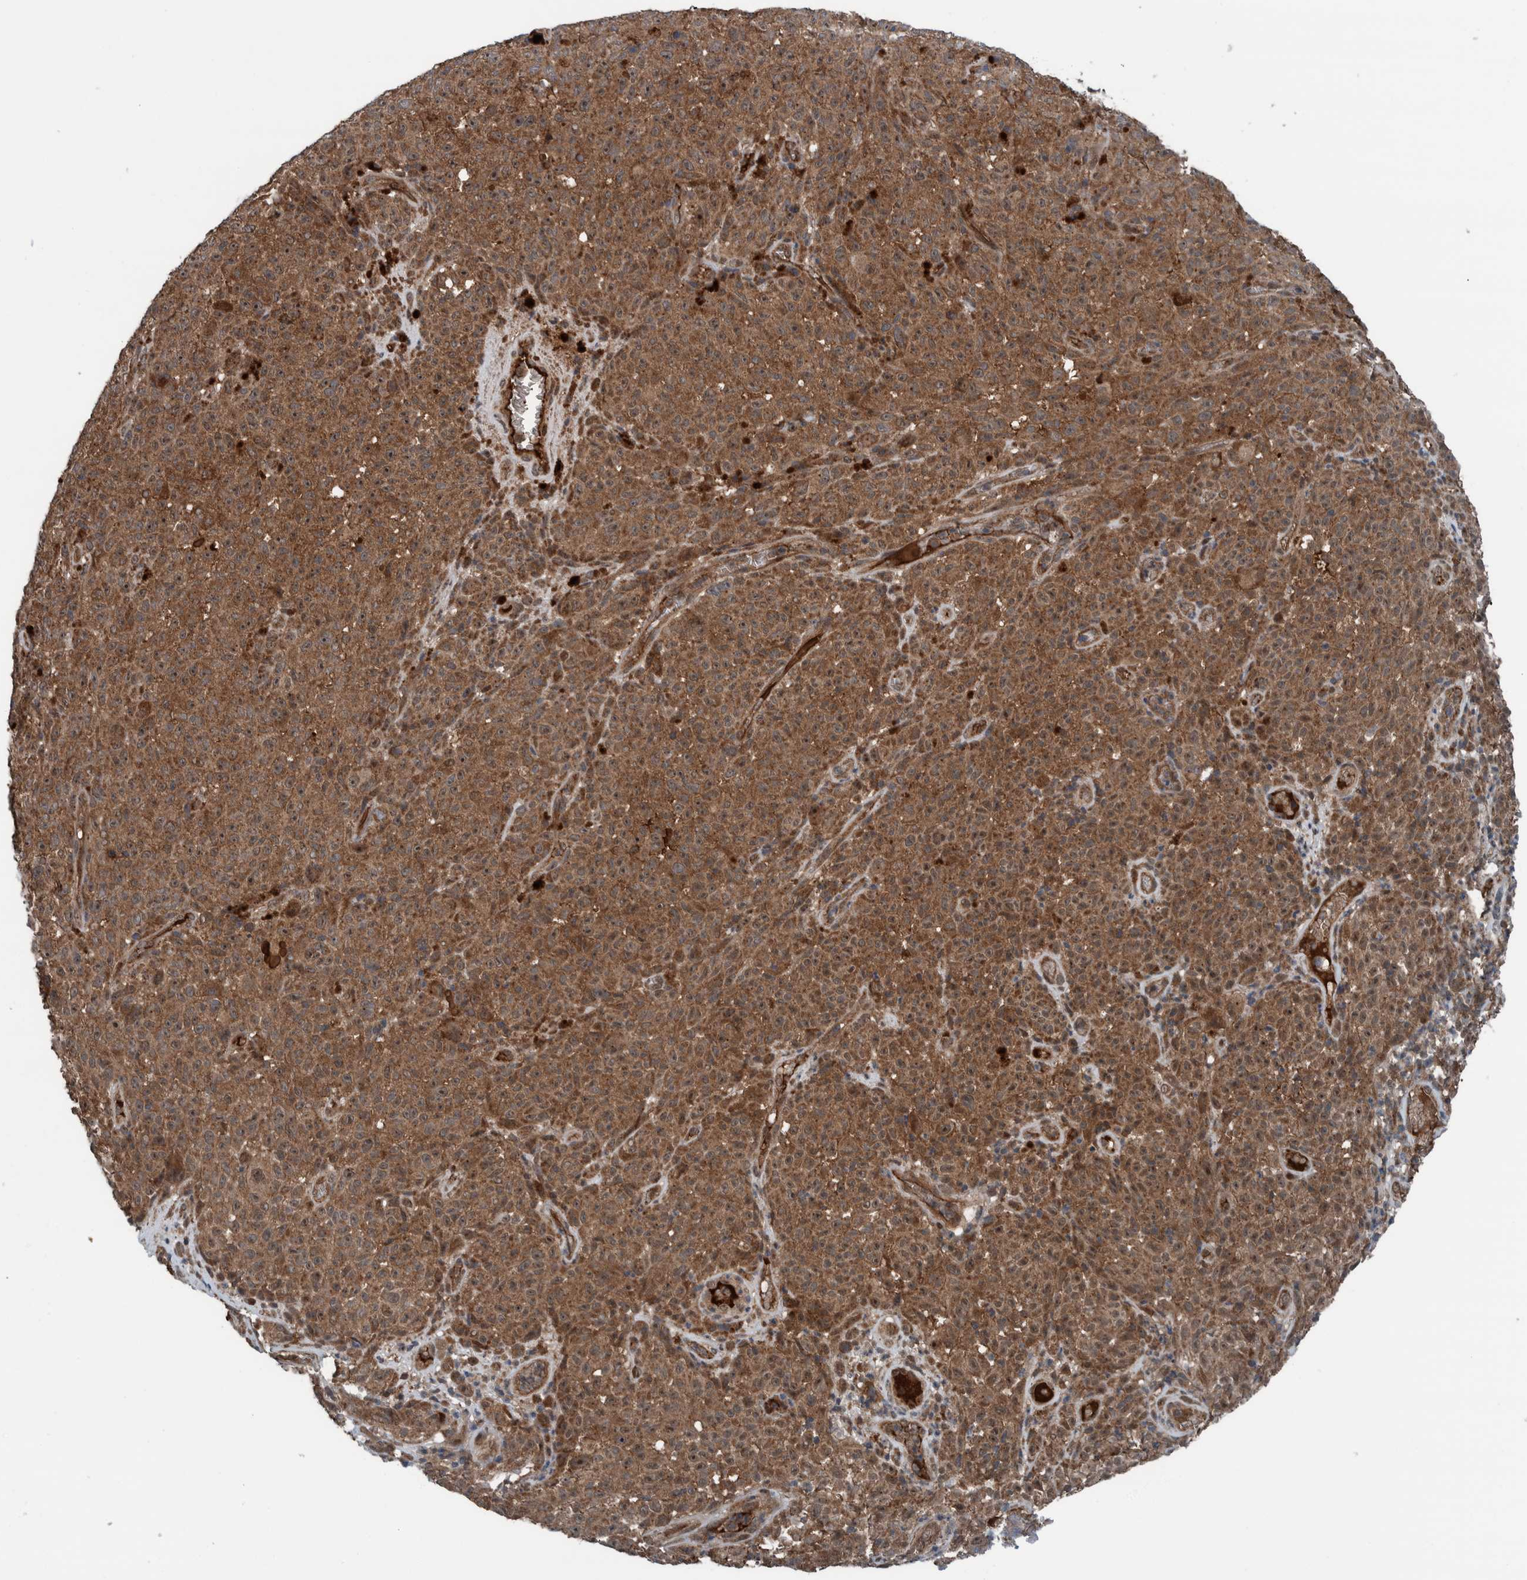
{"staining": {"intensity": "moderate", "quantity": ">75%", "location": "cytoplasmic/membranous"}, "tissue": "melanoma", "cell_type": "Tumor cells", "image_type": "cancer", "snomed": [{"axis": "morphology", "description": "Malignant melanoma, NOS"}, {"axis": "topography", "description": "Skin"}], "caption": "Protein staining of malignant melanoma tissue shows moderate cytoplasmic/membranous expression in approximately >75% of tumor cells.", "gene": "CUEDC1", "patient": {"sex": "female", "age": 82}}